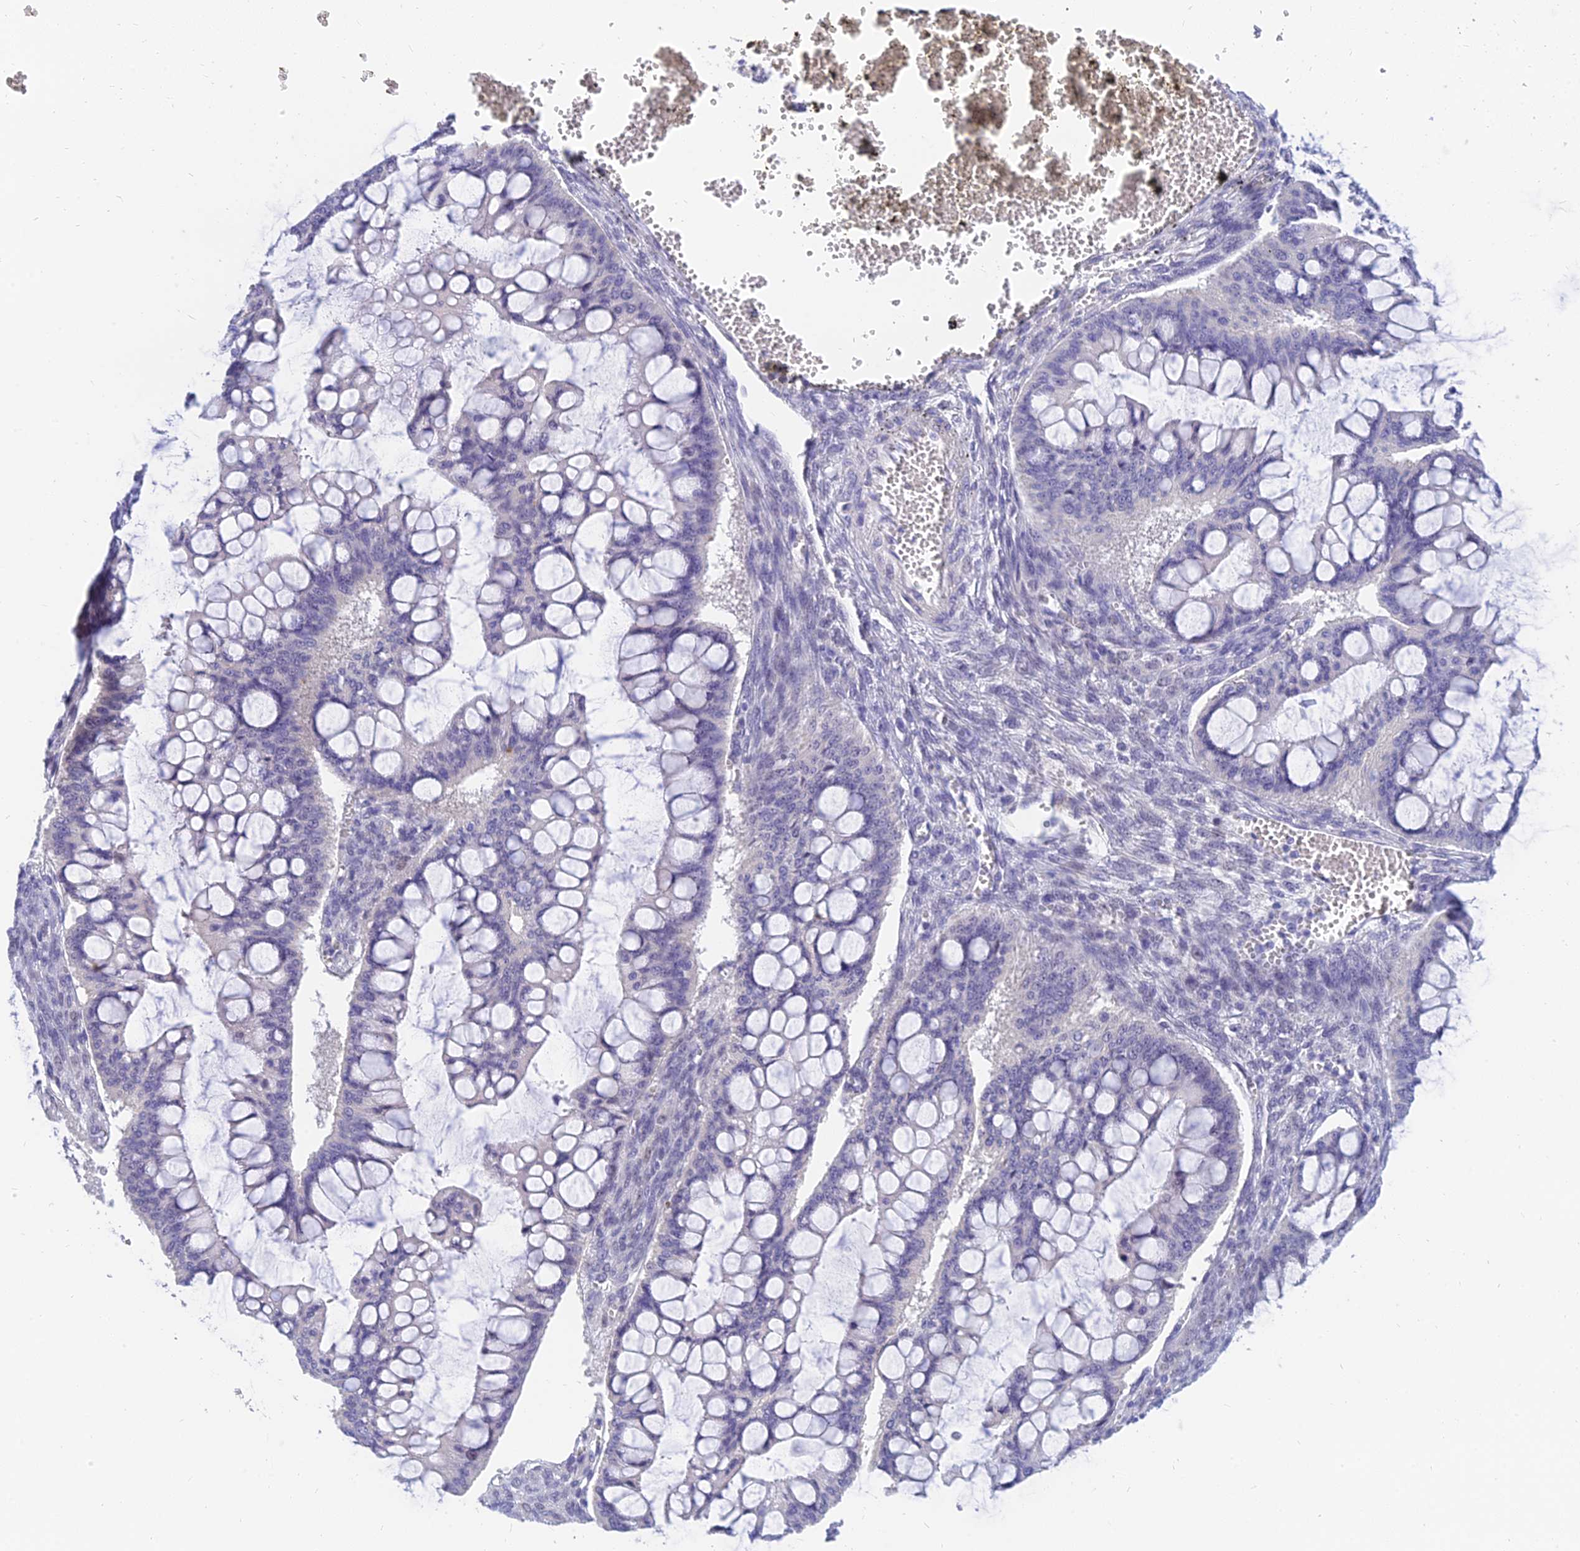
{"staining": {"intensity": "negative", "quantity": "none", "location": "none"}, "tissue": "ovarian cancer", "cell_type": "Tumor cells", "image_type": "cancer", "snomed": [{"axis": "morphology", "description": "Cystadenocarcinoma, mucinous, NOS"}, {"axis": "topography", "description": "Ovary"}], "caption": "This is a photomicrograph of immunohistochemistry (IHC) staining of ovarian mucinous cystadenocarcinoma, which shows no positivity in tumor cells.", "gene": "TMEM161B", "patient": {"sex": "female", "age": 73}}